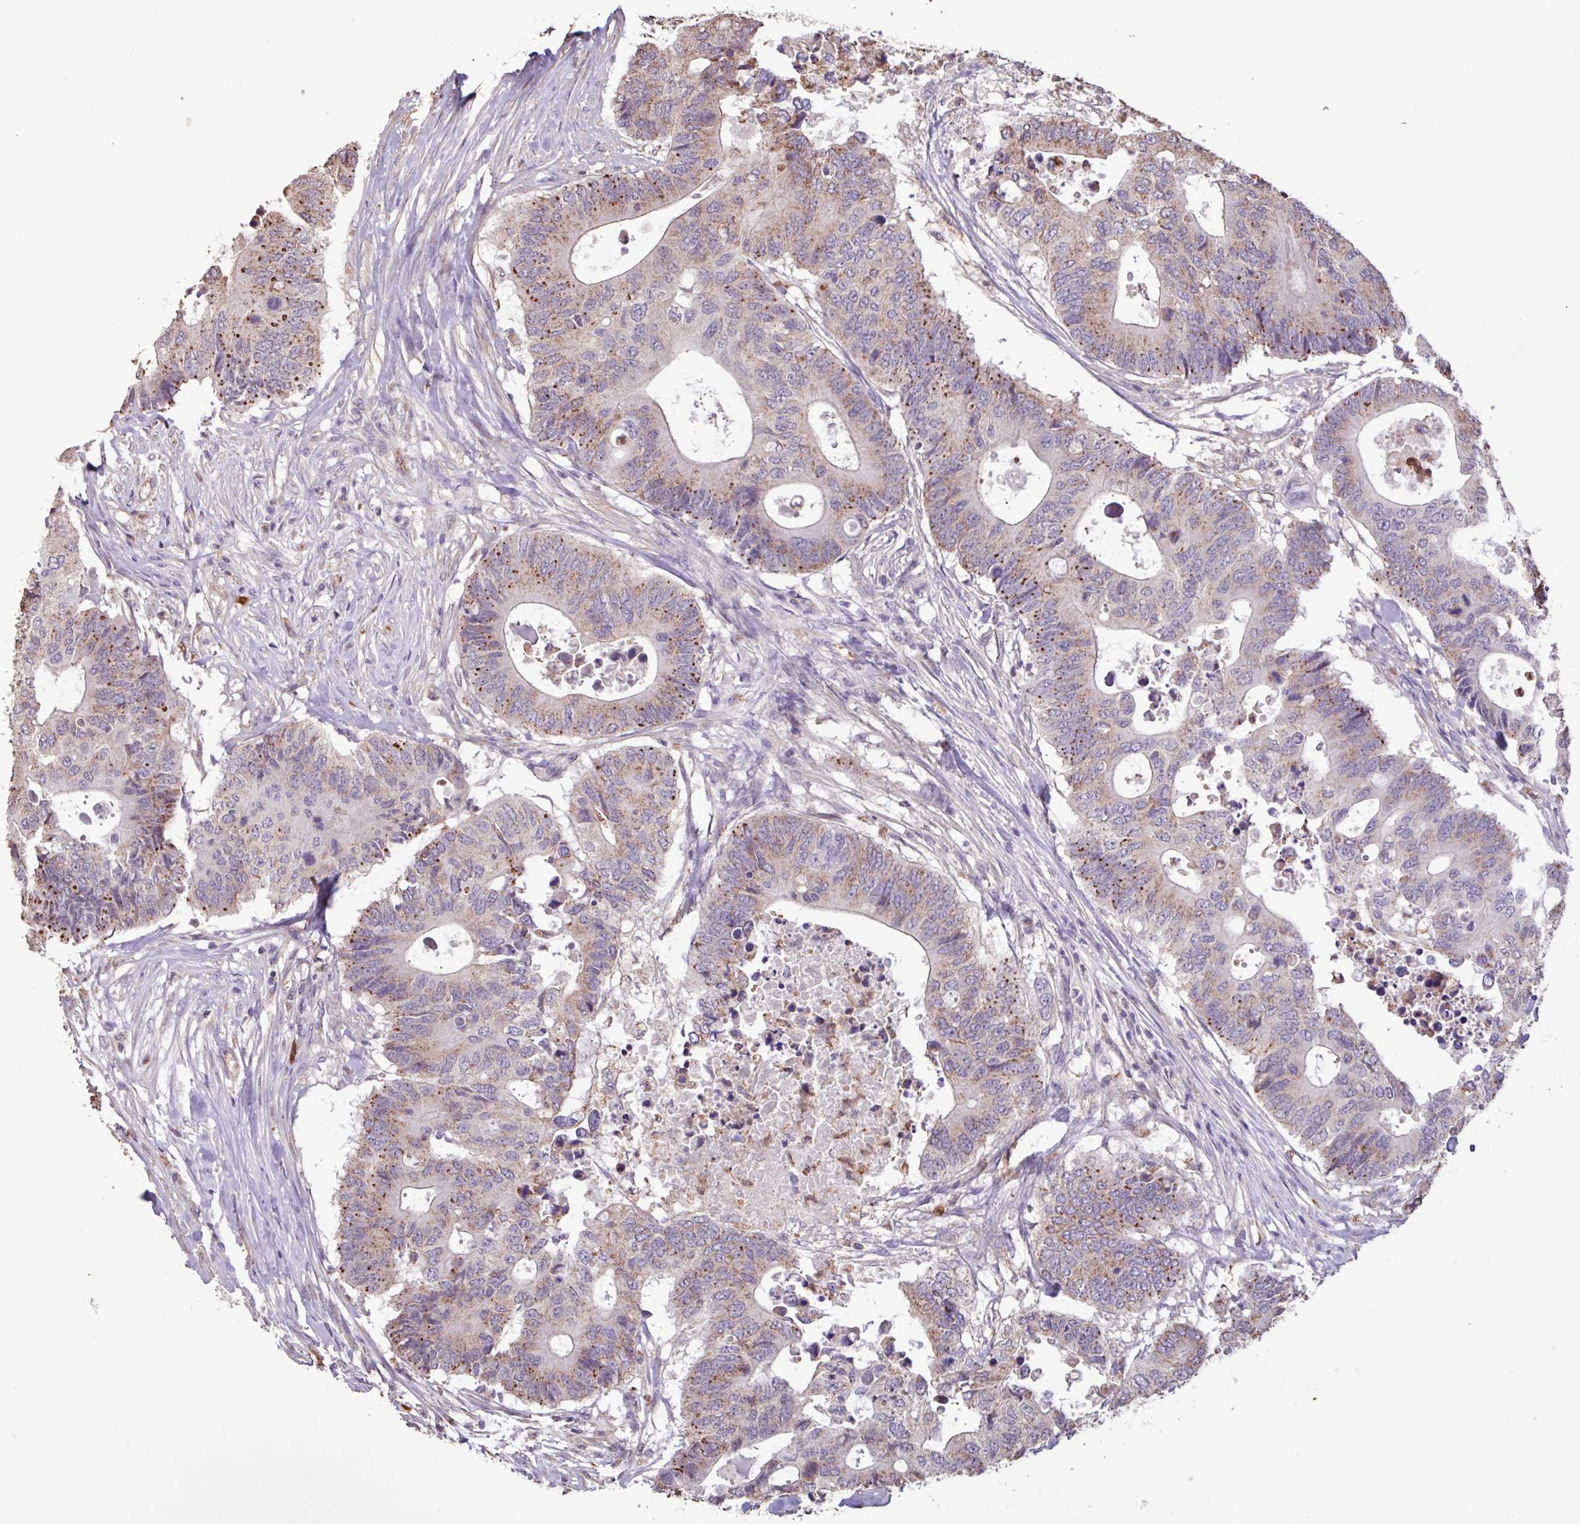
{"staining": {"intensity": "moderate", "quantity": "25%-75%", "location": "cytoplasmic/membranous"}, "tissue": "colorectal cancer", "cell_type": "Tumor cells", "image_type": "cancer", "snomed": [{"axis": "morphology", "description": "Adenocarcinoma, NOS"}, {"axis": "topography", "description": "Colon"}], "caption": "Brown immunohistochemical staining in human colorectal cancer (adenocarcinoma) shows moderate cytoplasmic/membranous expression in approximately 25%-75% of tumor cells.", "gene": "CHST11", "patient": {"sex": "male", "age": 71}}